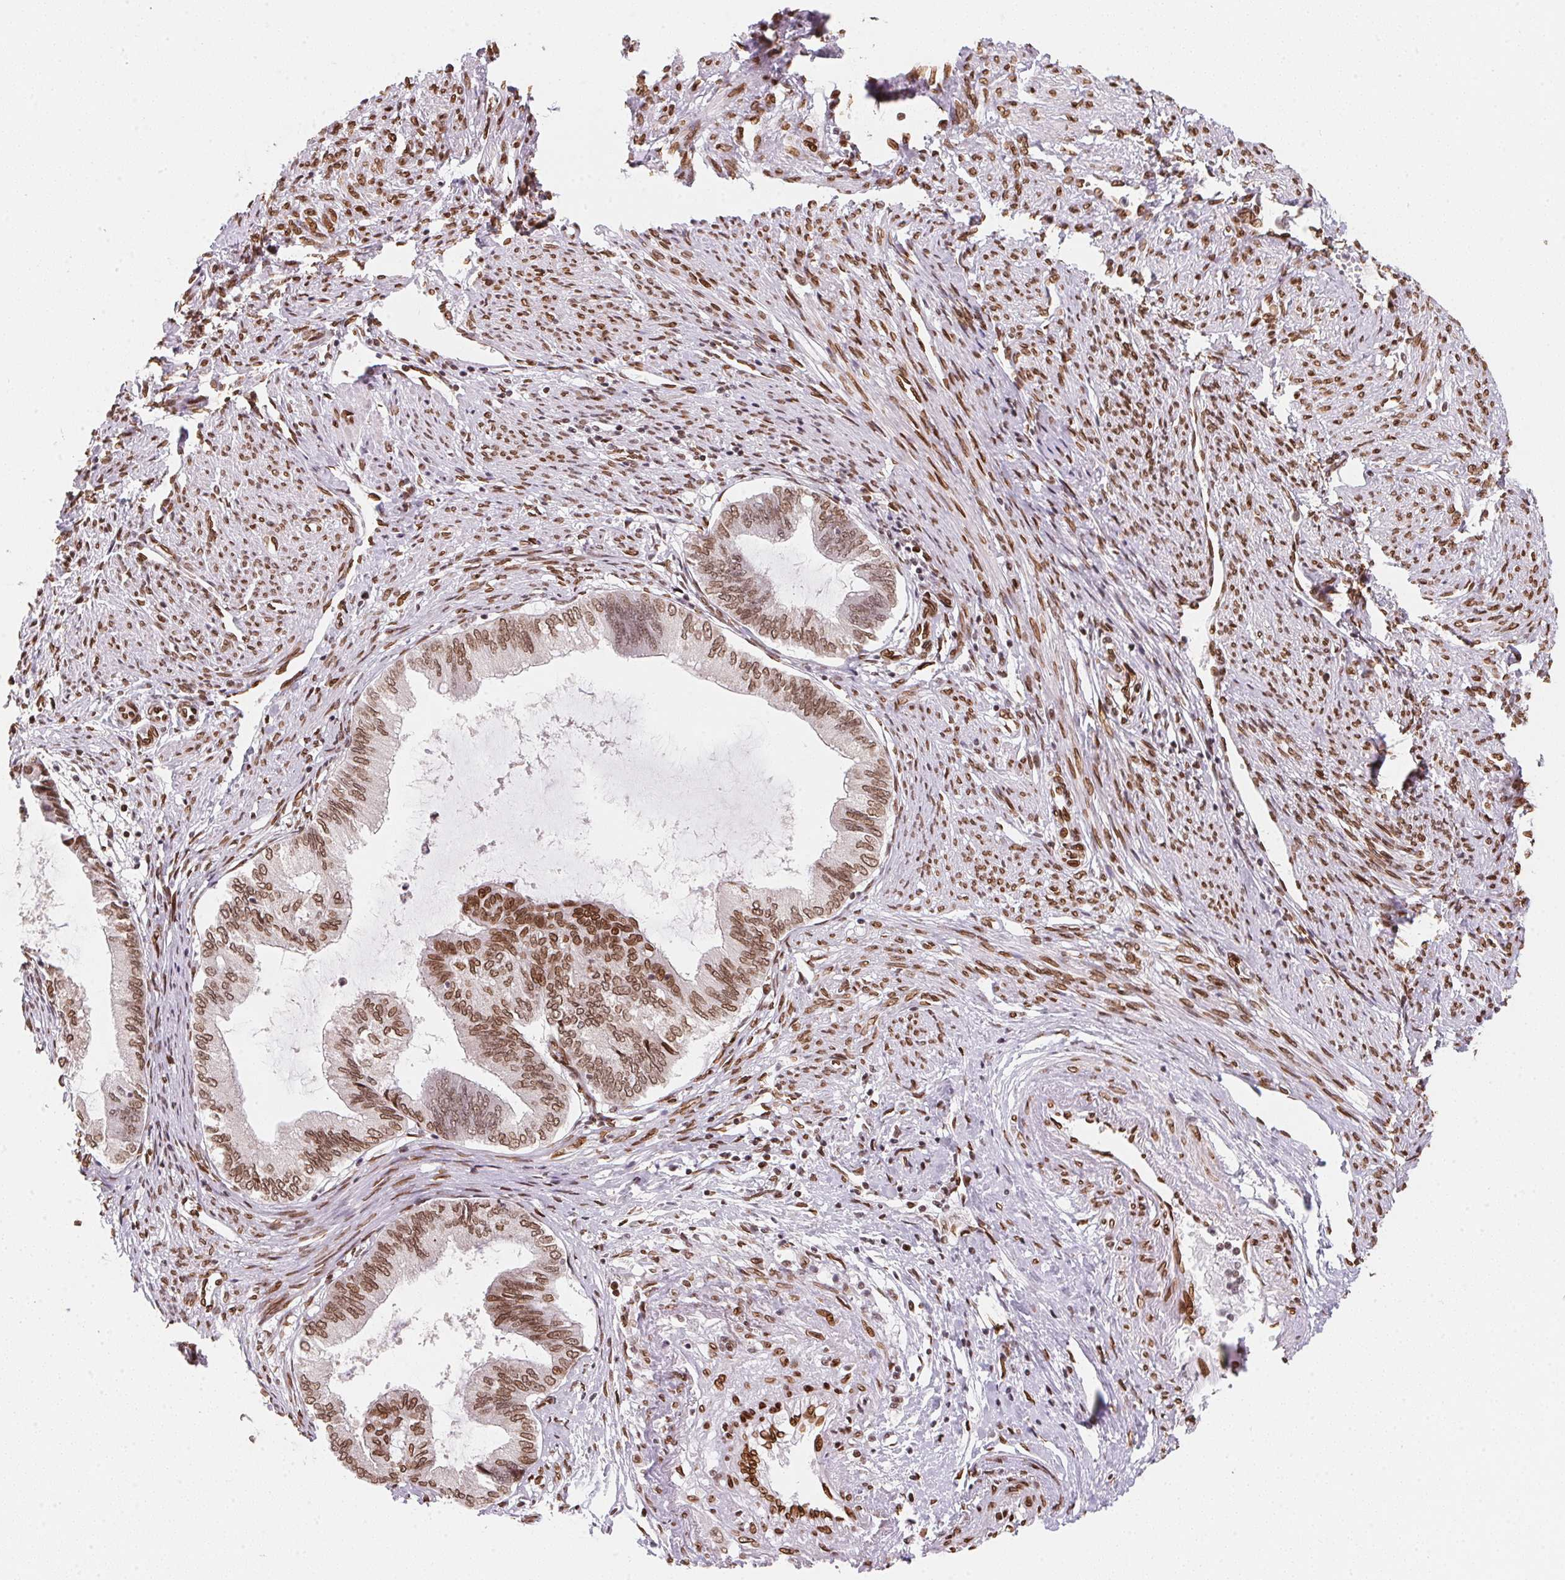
{"staining": {"intensity": "strong", "quantity": ">75%", "location": "nuclear"}, "tissue": "endometrial cancer", "cell_type": "Tumor cells", "image_type": "cancer", "snomed": [{"axis": "morphology", "description": "Adenocarcinoma, NOS"}, {"axis": "topography", "description": "Endometrium"}], "caption": "This is an image of immunohistochemistry staining of endometrial cancer (adenocarcinoma), which shows strong staining in the nuclear of tumor cells.", "gene": "SAP30BP", "patient": {"sex": "female", "age": 86}}